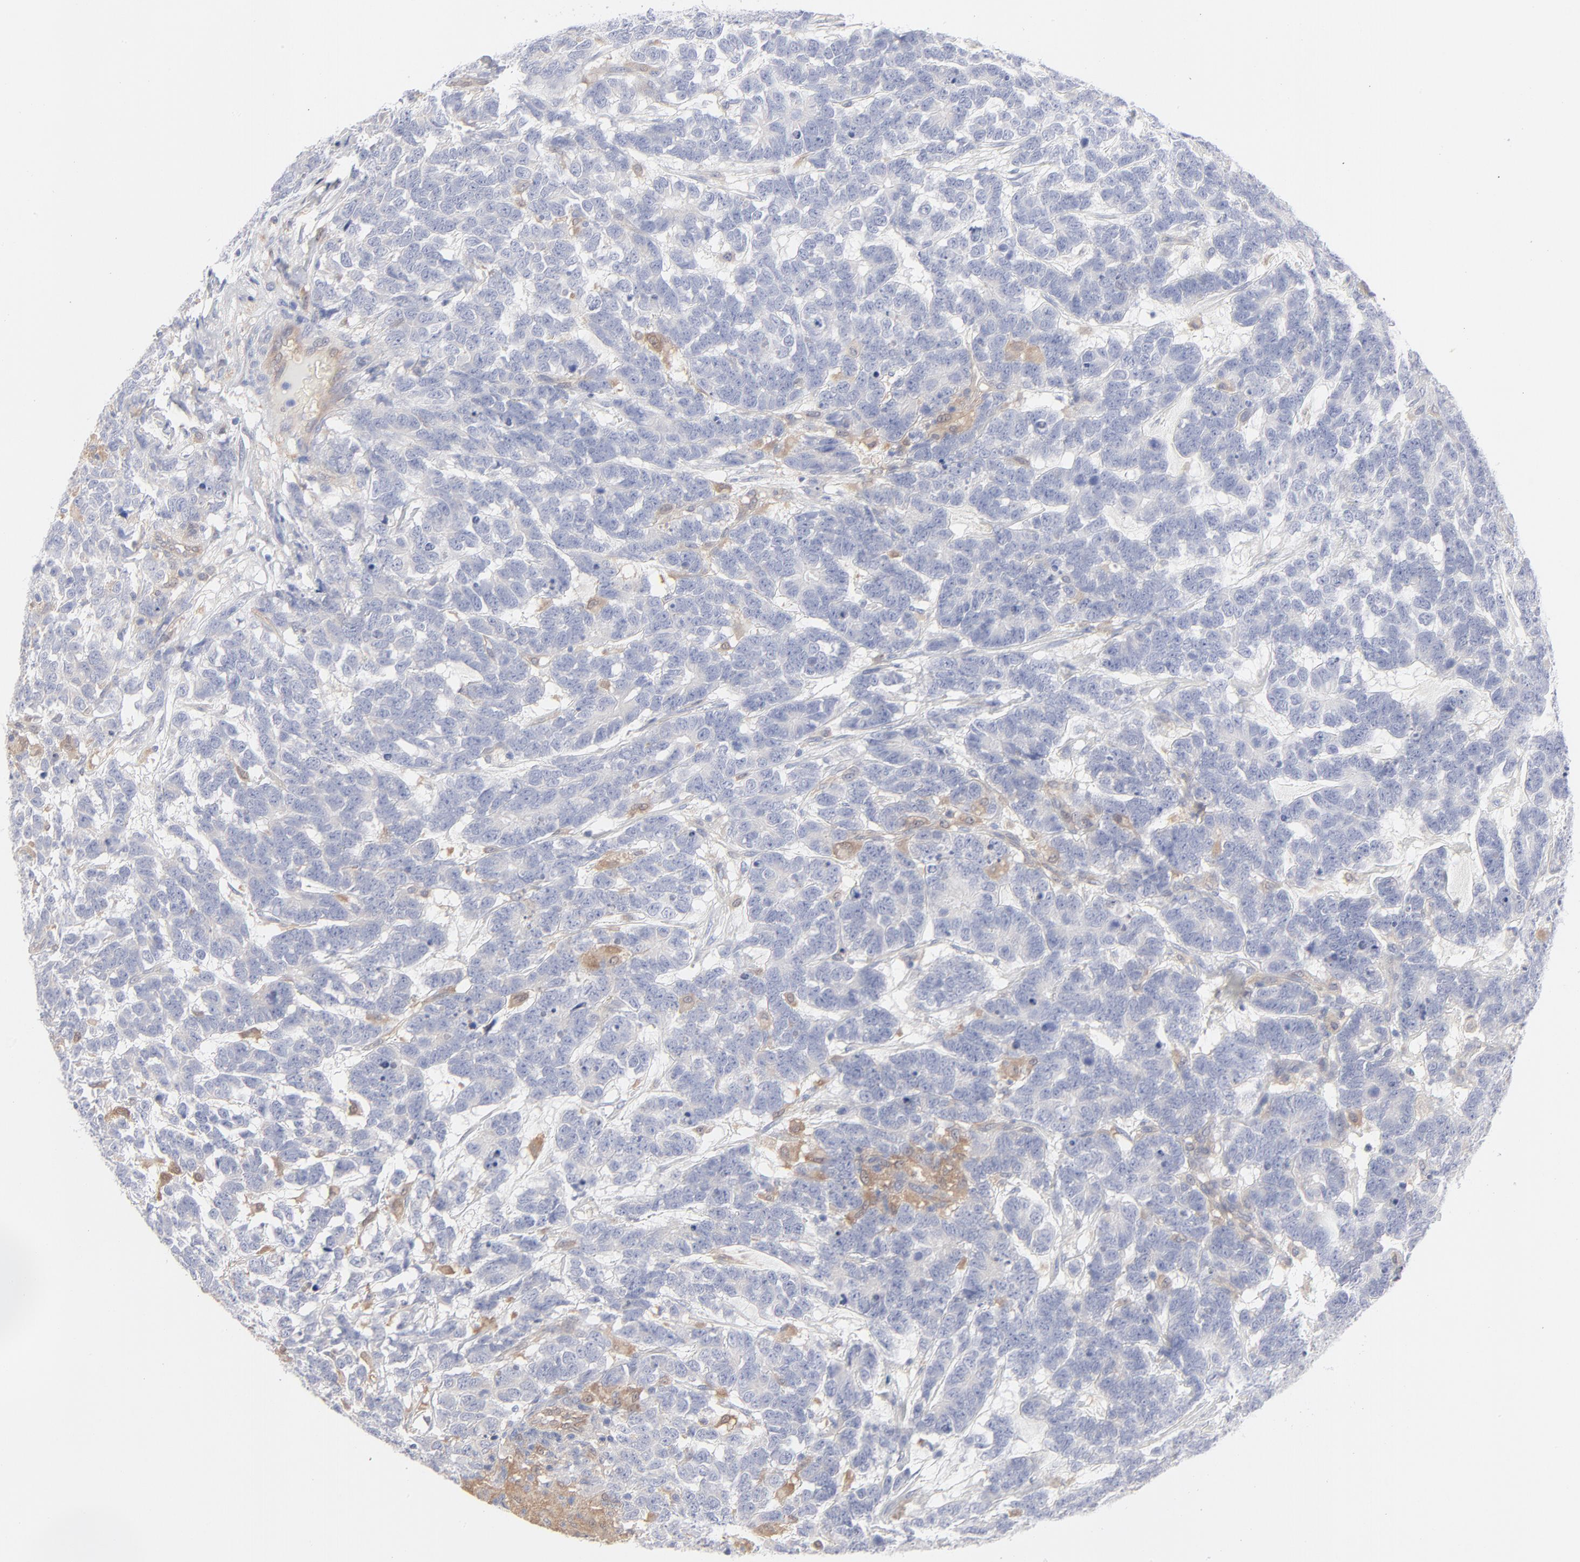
{"staining": {"intensity": "negative", "quantity": "none", "location": "none"}, "tissue": "testis cancer", "cell_type": "Tumor cells", "image_type": "cancer", "snomed": [{"axis": "morphology", "description": "Carcinoma, Embryonal, NOS"}, {"axis": "topography", "description": "Testis"}], "caption": "This histopathology image is of testis cancer (embryonal carcinoma) stained with immunohistochemistry (IHC) to label a protein in brown with the nuclei are counter-stained blue. There is no staining in tumor cells.", "gene": "ARRB1", "patient": {"sex": "male", "age": 26}}